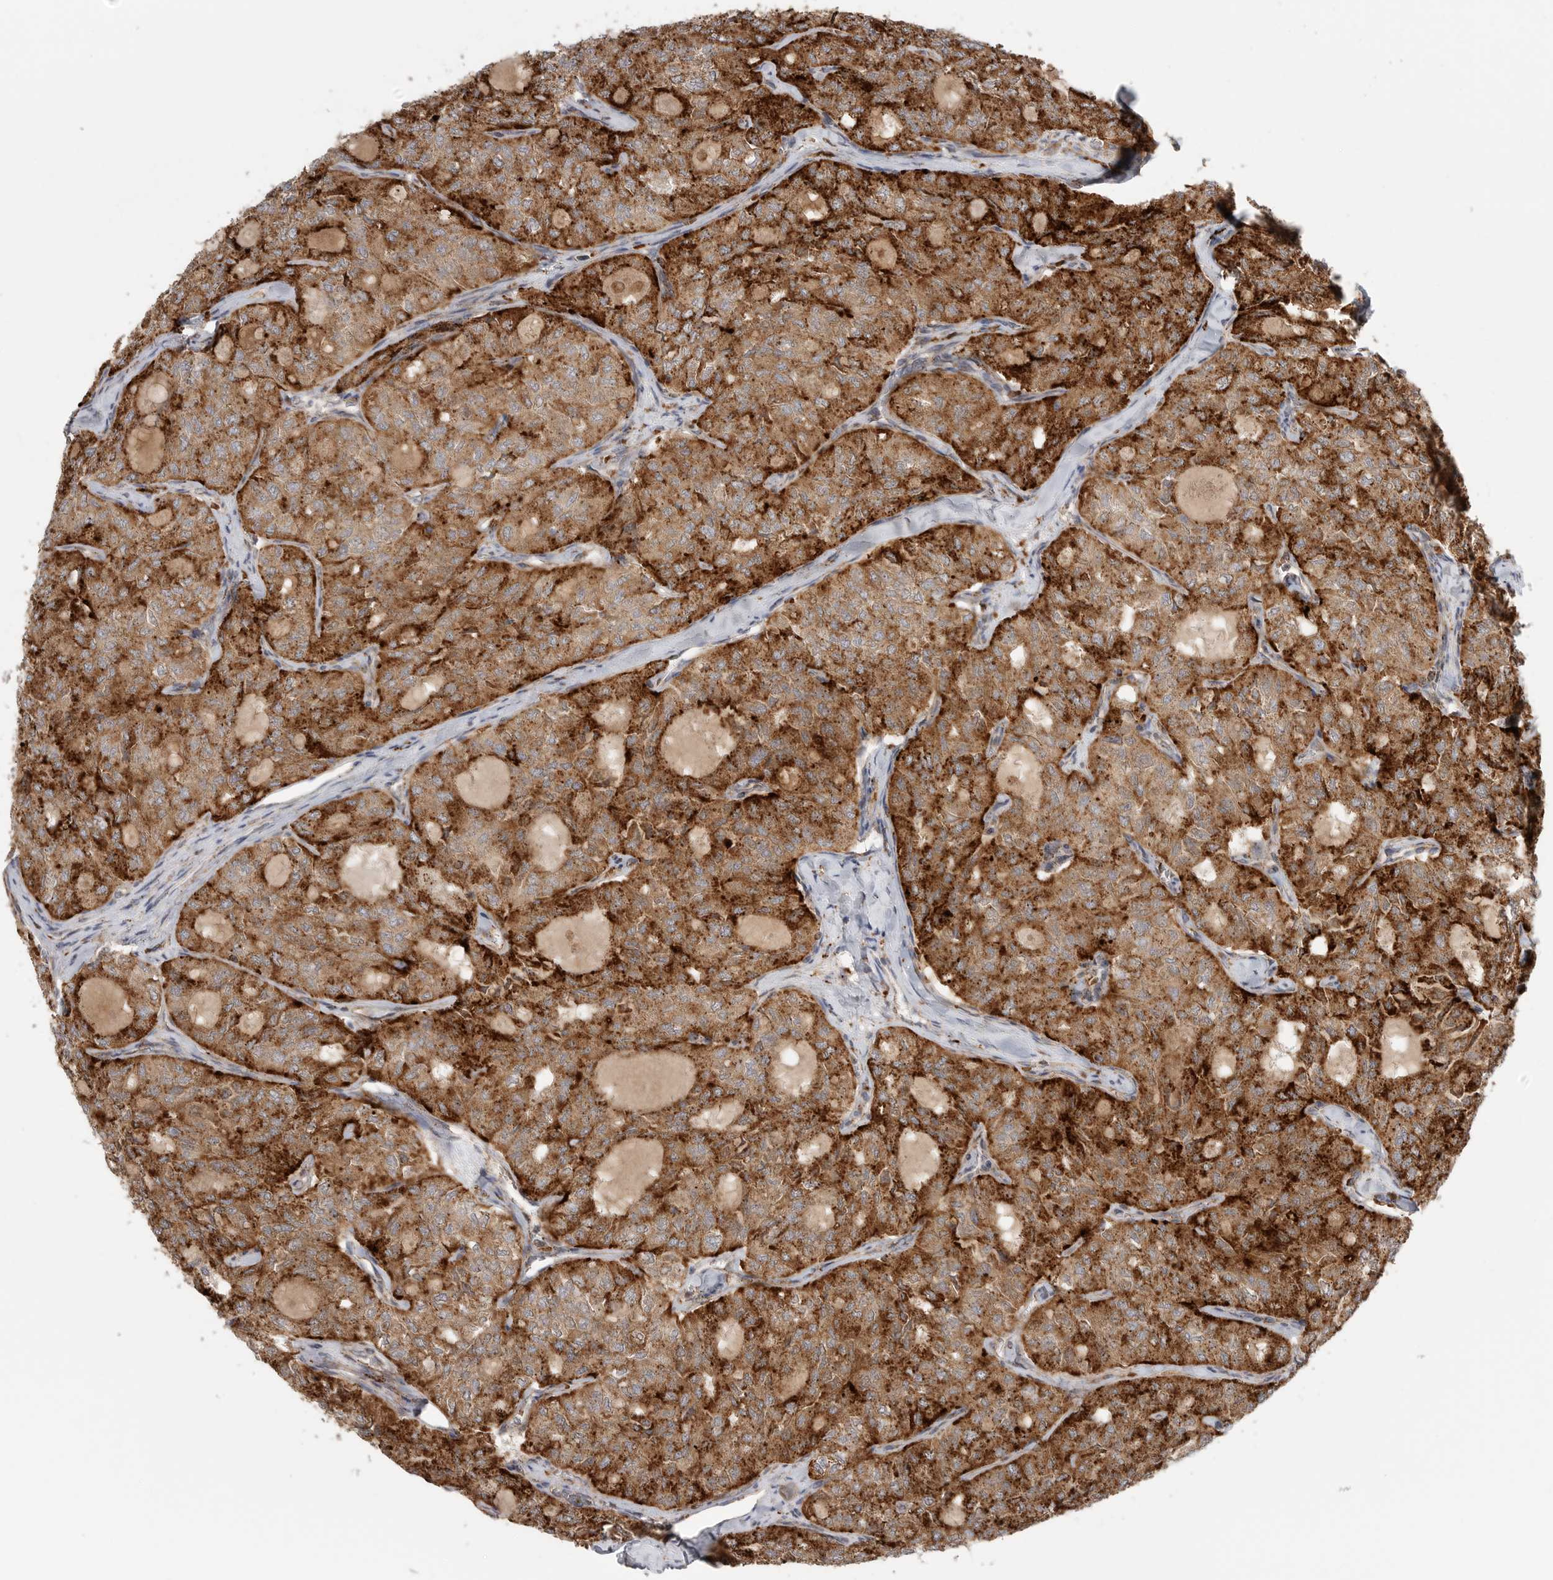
{"staining": {"intensity": "strong", "quantity": ">75%", "location": "cytoplasmic/membranous"}, "tissue": "thyroid cancer", "cell_type": "Tumor cells", "image_type": "cancer", "snomed": [{"axis": "morphology", "description": "Follicular adenoma carcinoma, NOS"}, {"axis": "topography", "description": "Thyroid gland"}], "caption": "This image reveals IHC staining of human thyroid cancer, with high strong cytoplasmic/membranous expression in about >75% of tumor cells.", "gene": "GALNS", "patient": {"sex": "male", "age": 75}}